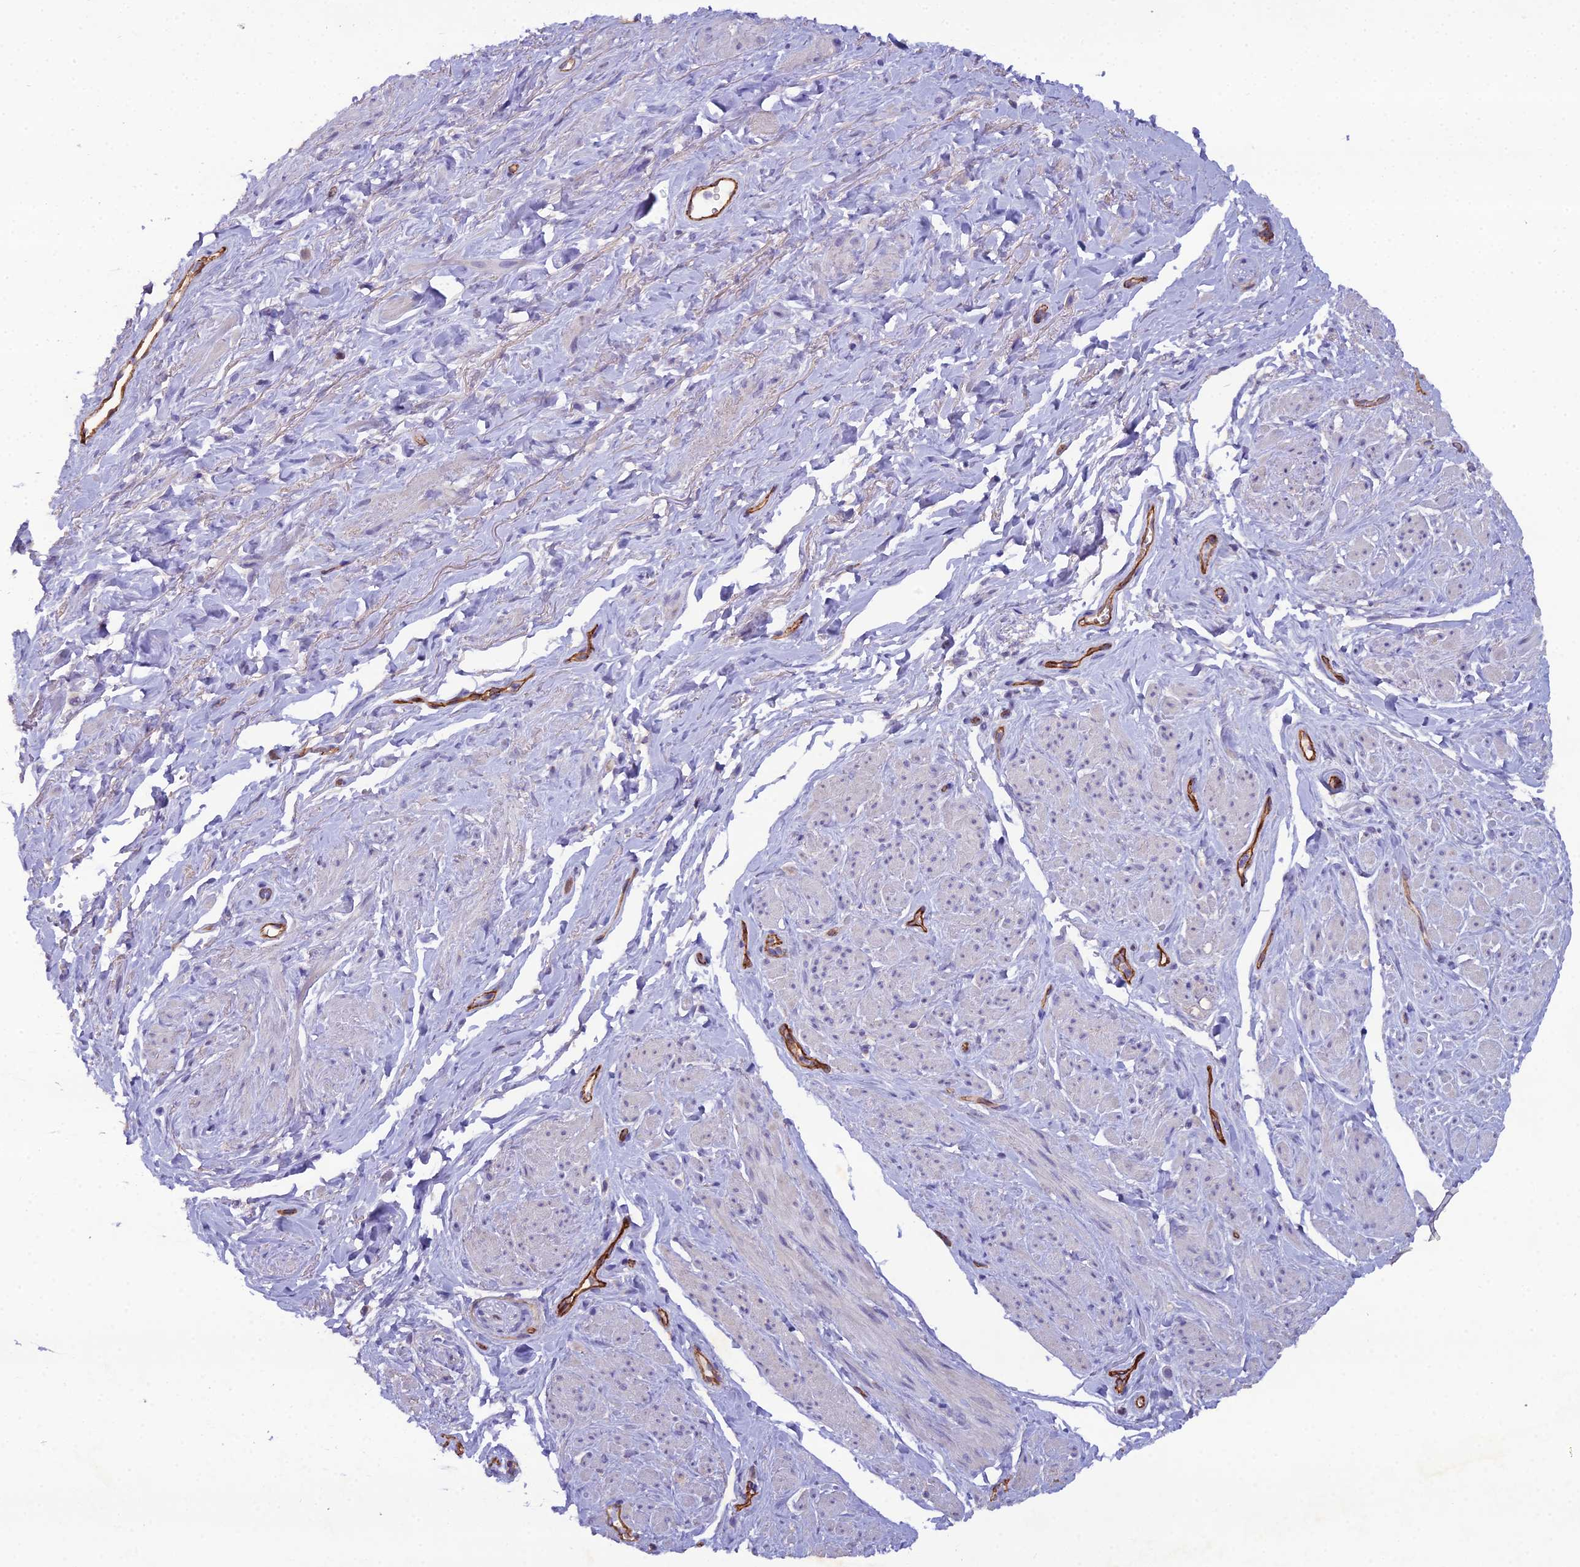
{"staining": {"intensity": "negative", "quantity": "none", "location": "none"}, "tissue": "smooth muscle", "cell_type": "Smooth muscle cells", "image_type": "normal", "snomed": [{"axis": "morphology", "description": "Normal tissue, NOS"}, {"axis": "topography", "description": "Smooth muscle"}, {"axis": "topography", "description": "Peripheral nerve tissue"}], "caption": "There is no significant positivity in smooth muscle cells of smooth muscle.", "gene": "CFAP47", "patient": {"sex": "male", "age": 69}}